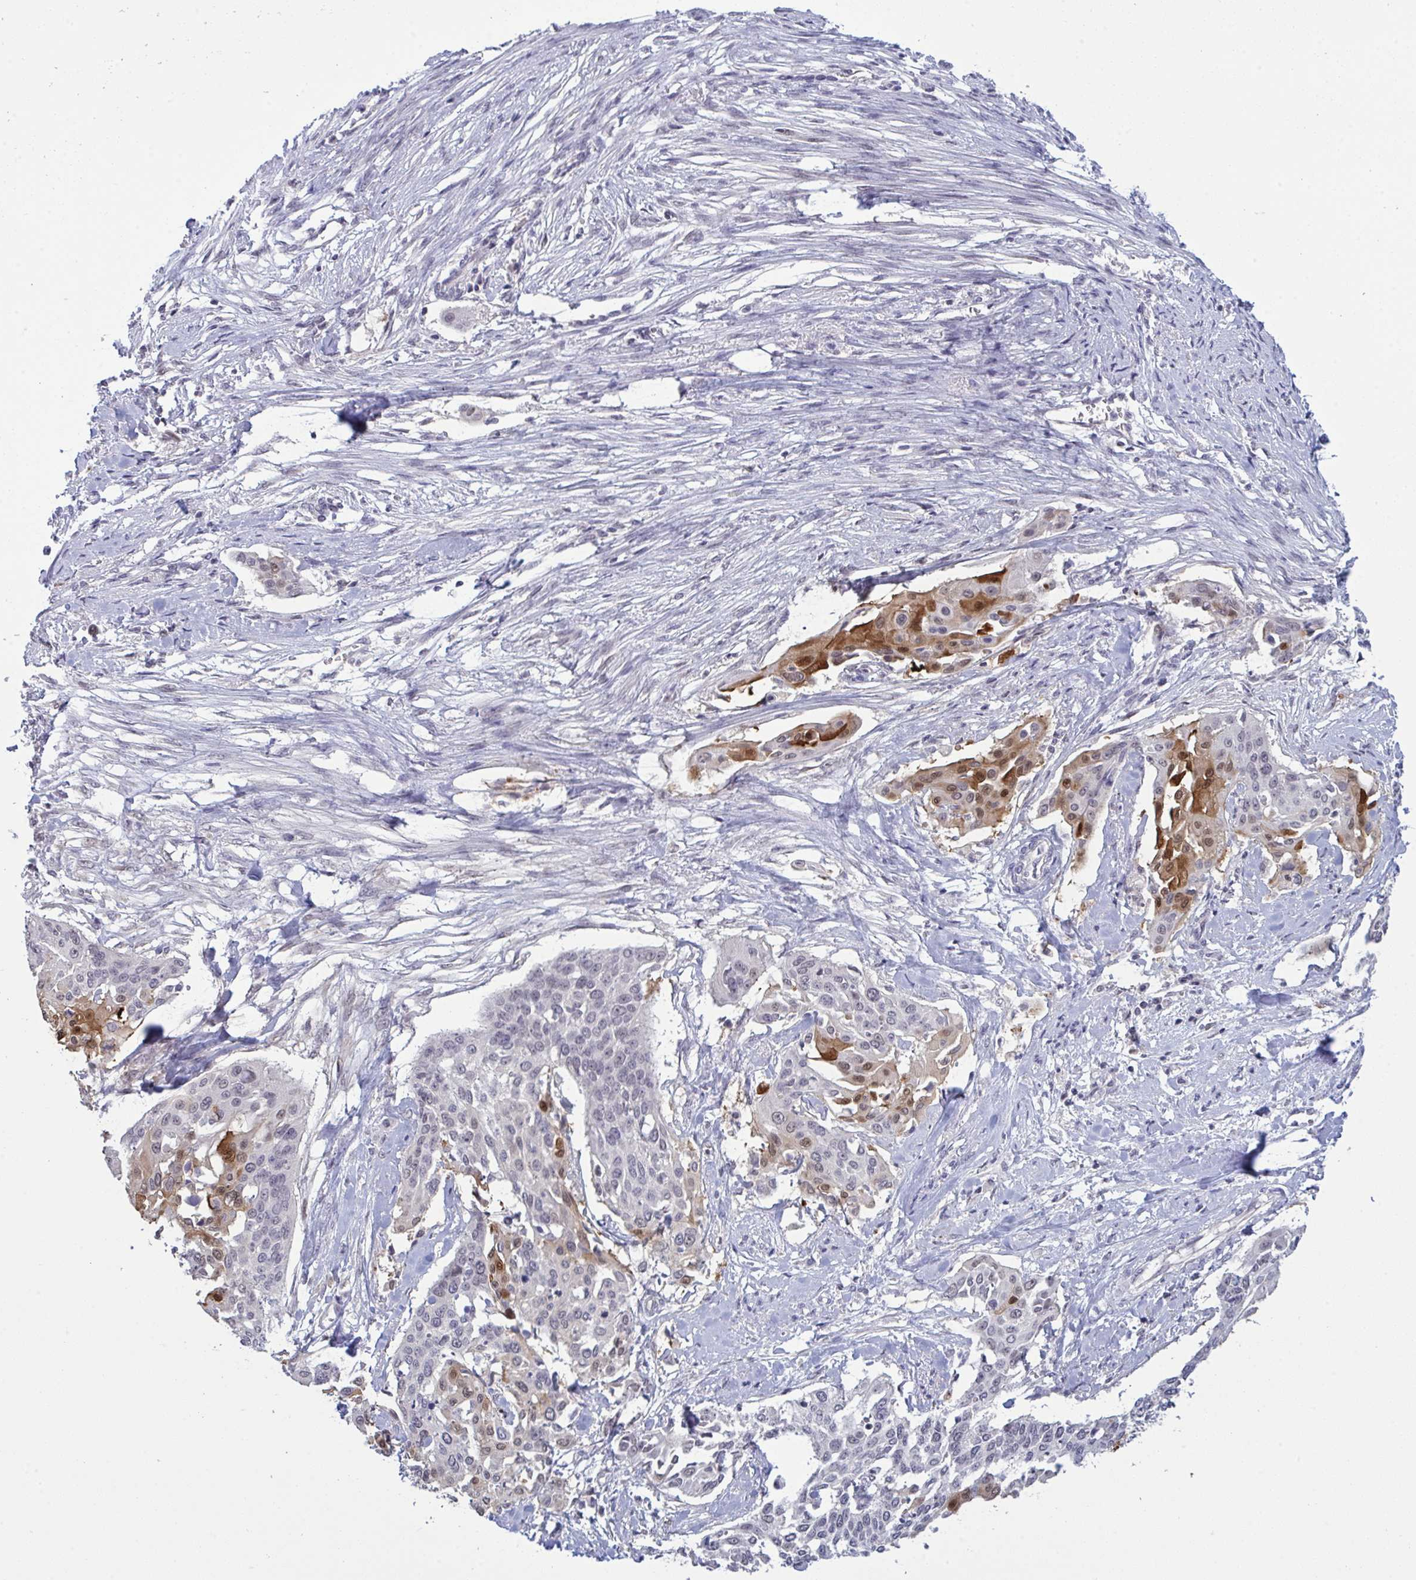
{"staining": {"intensity": "strong", "quantity": "<25%", "location": "cytoplasmic/membranous,nuclear"}, "tissue": "cervical cancer", "cell_type": "Tumor cells", "image_type": "cancer", "snomed": [{"axis": "morphology", "description": "Squamous cell carcinoma, NOS"}, {"axis": "topography", "description": "Cervix"}], "caption": "About <25% of tumor cells in human cervical cancer (squamous cell carcinoma) reveal strong cytoplasmic/membranous and nuclear protein positivity as visualized by brown immunohistochemical staining.", "gene": "ZNF784", "patient": {"sex": "female", "age": 44}}